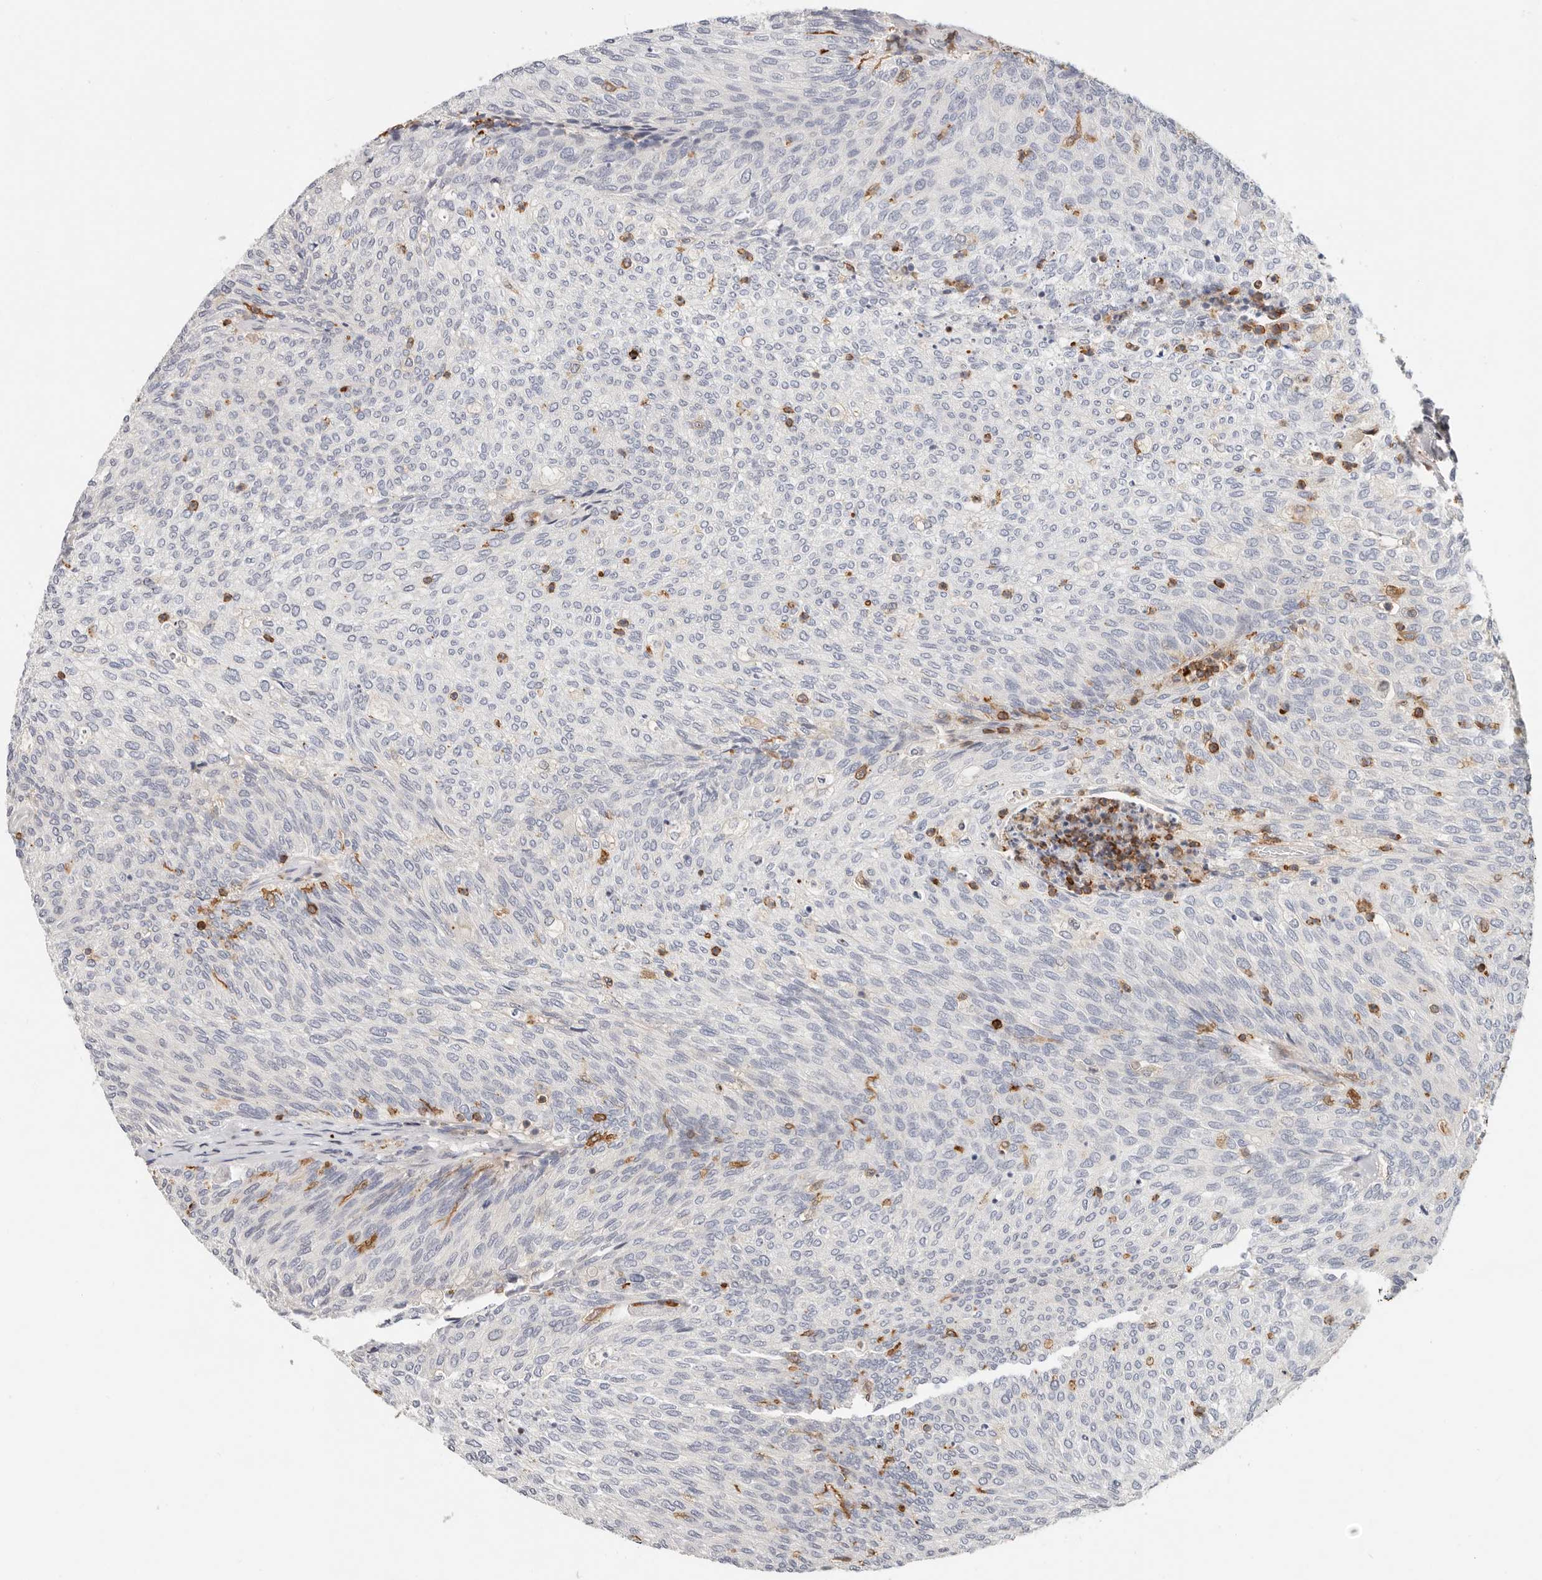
{"staining": {"intensity": "negative", "quantity": "none", "location": "none"}, "tissue": "urothelial cancer", "cell_type": "Tumor cells", "image_type": "cancer", "snomed": [{"axis": "morphology", "description": "Urothelial carcinoma, Low grade"}, {"axis": "topography", "description": "Urinary bladder"}], "caption": "High power microscopy micrograph of an immunohistochemistry histopathology image of urothelial cancer, revealing no significant positivity in tumor cells.", "gene": "TMEM63B", "patient": {"sex": "female", "age": 79}}